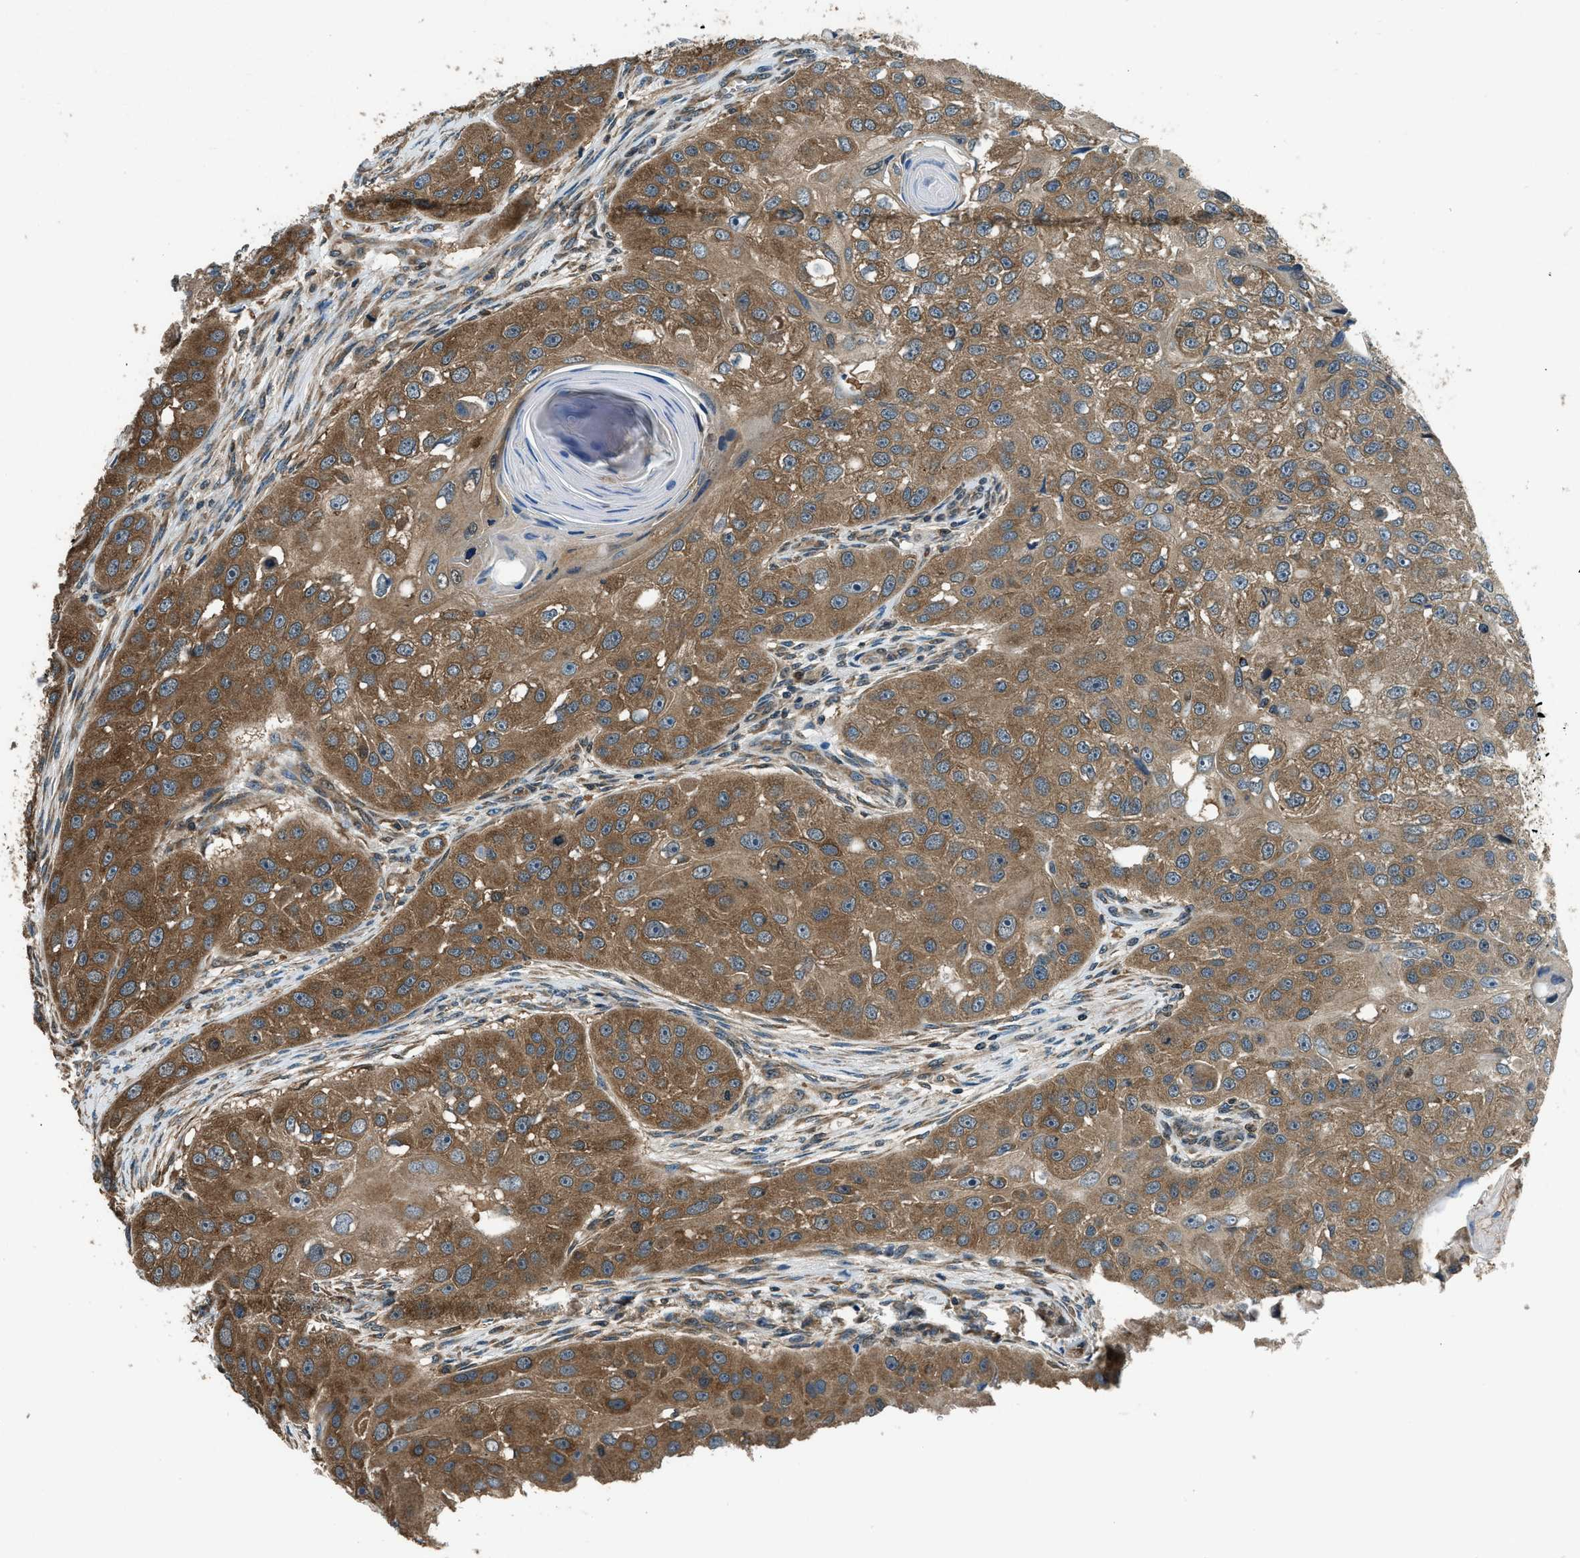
{"staining": {"intensity": "moderate", "quantity": ">75%", "location": "cytoplasmic/membranous"}, "tissue": "head and neck cancer", "cell_type": "Tumor cells", "image_type": "cancer", "snomed": [{"axis": "morphology", "description": "Normal tissue, NOS"}, {"axis": "morphology", "description": "Squamous cell carcinoma, NOS"}, {"axis": "topography", "description": "Skeletal muscle"}, {"axis": "topography", "description": "Head-Neck"}], "caption": "Protein expression analysis of head and neck cancer (squamous cell carcinoma) reveals moderate cytoplasmic/membranous staining in about >75% of tumor cells.", "gene": "ARFGAP2", "patient": {"sex": "male", "age": 51}}